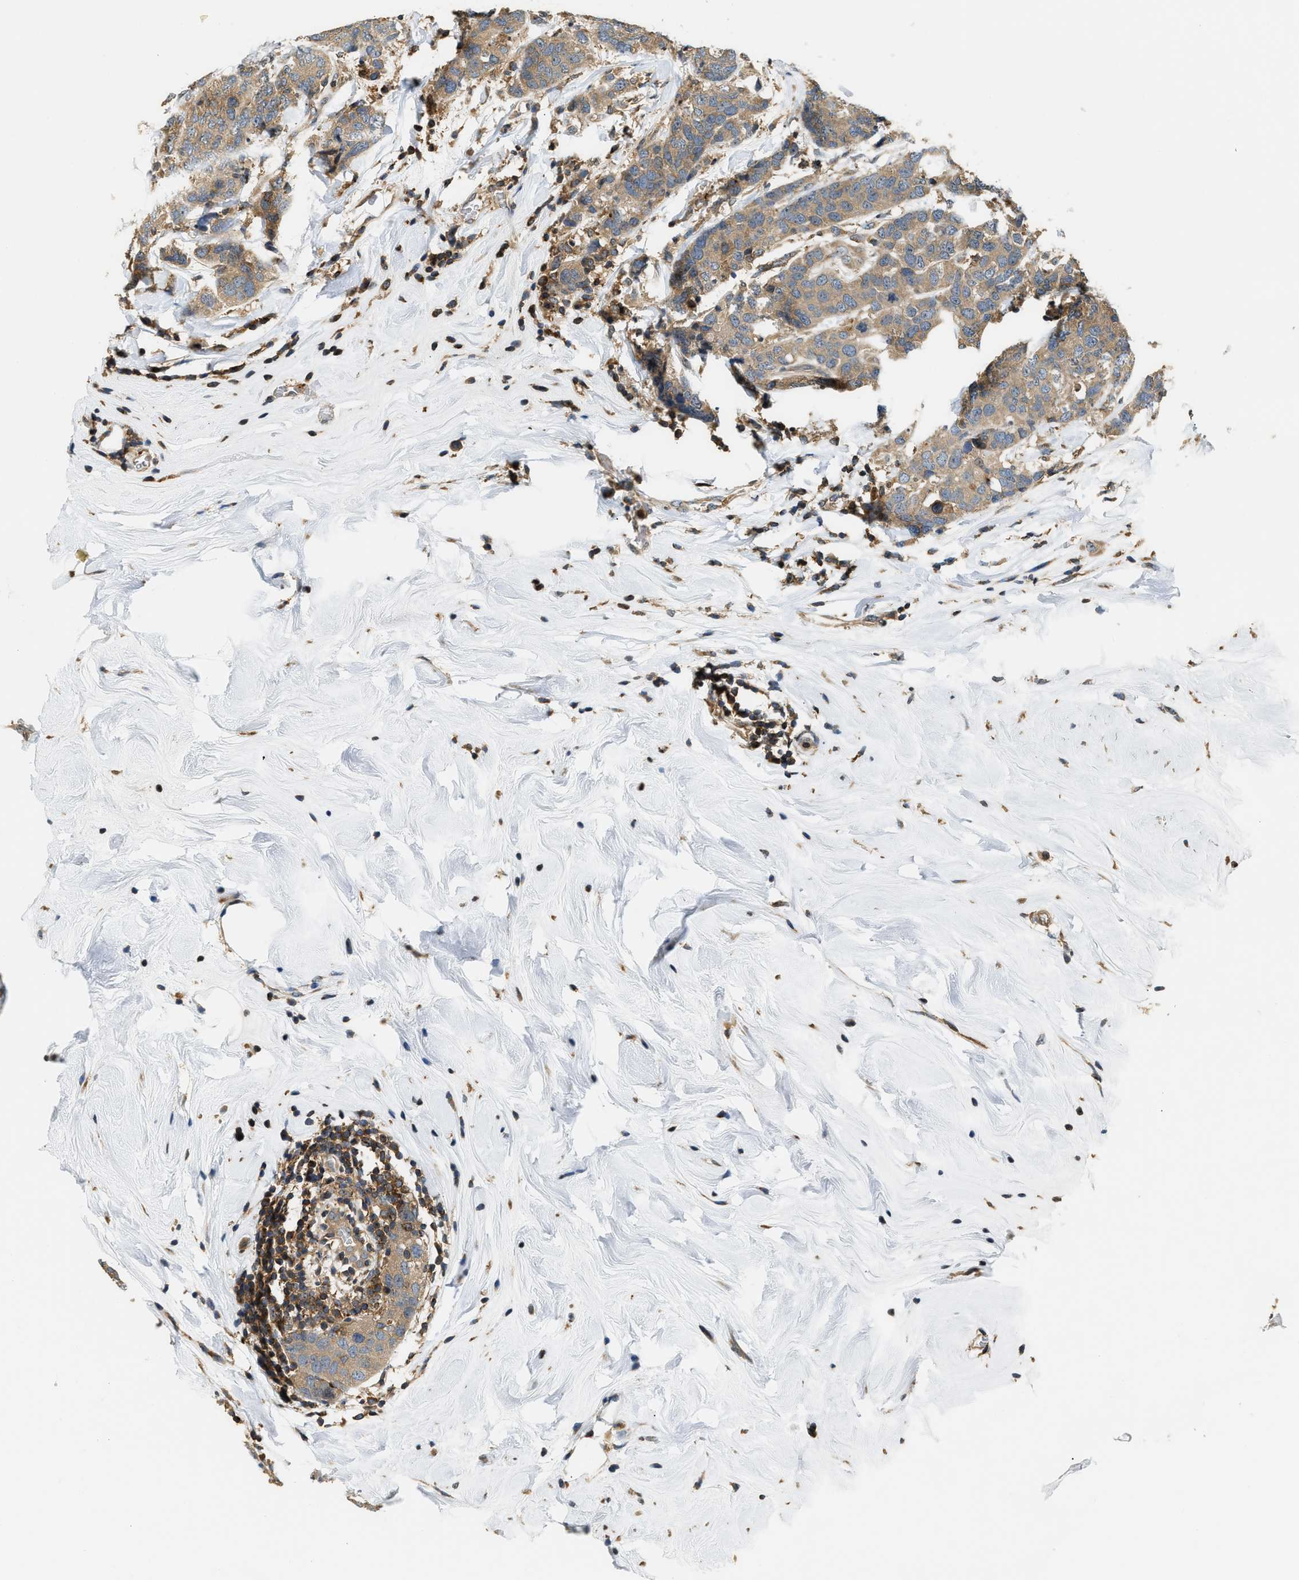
{"staining": {"intensity": "moderate", "quantity": ">75%", "location": "cytoplasmic/membranous"}, "tissue": "breast cancer", "cell_type": "Tumor cells", "image_type": "cancer", "snomed": [{"axis": "morphology", "description": "Lobular carcinoma"}, {"axis": "topography", "description": "Breast"}], "caption": "Immunohistochemical staining of lobular carcinoma (breast) reveals moderate cytoplasmic/membranous protein positivity in about >75% of tumor cells. The staining is performed using DAB brown chromogen to label protein expression. The nuclei are counter-stained blue using hematoxylin.", "gene": "SNX5", "patient": {"sex": "female", "age": 59}}